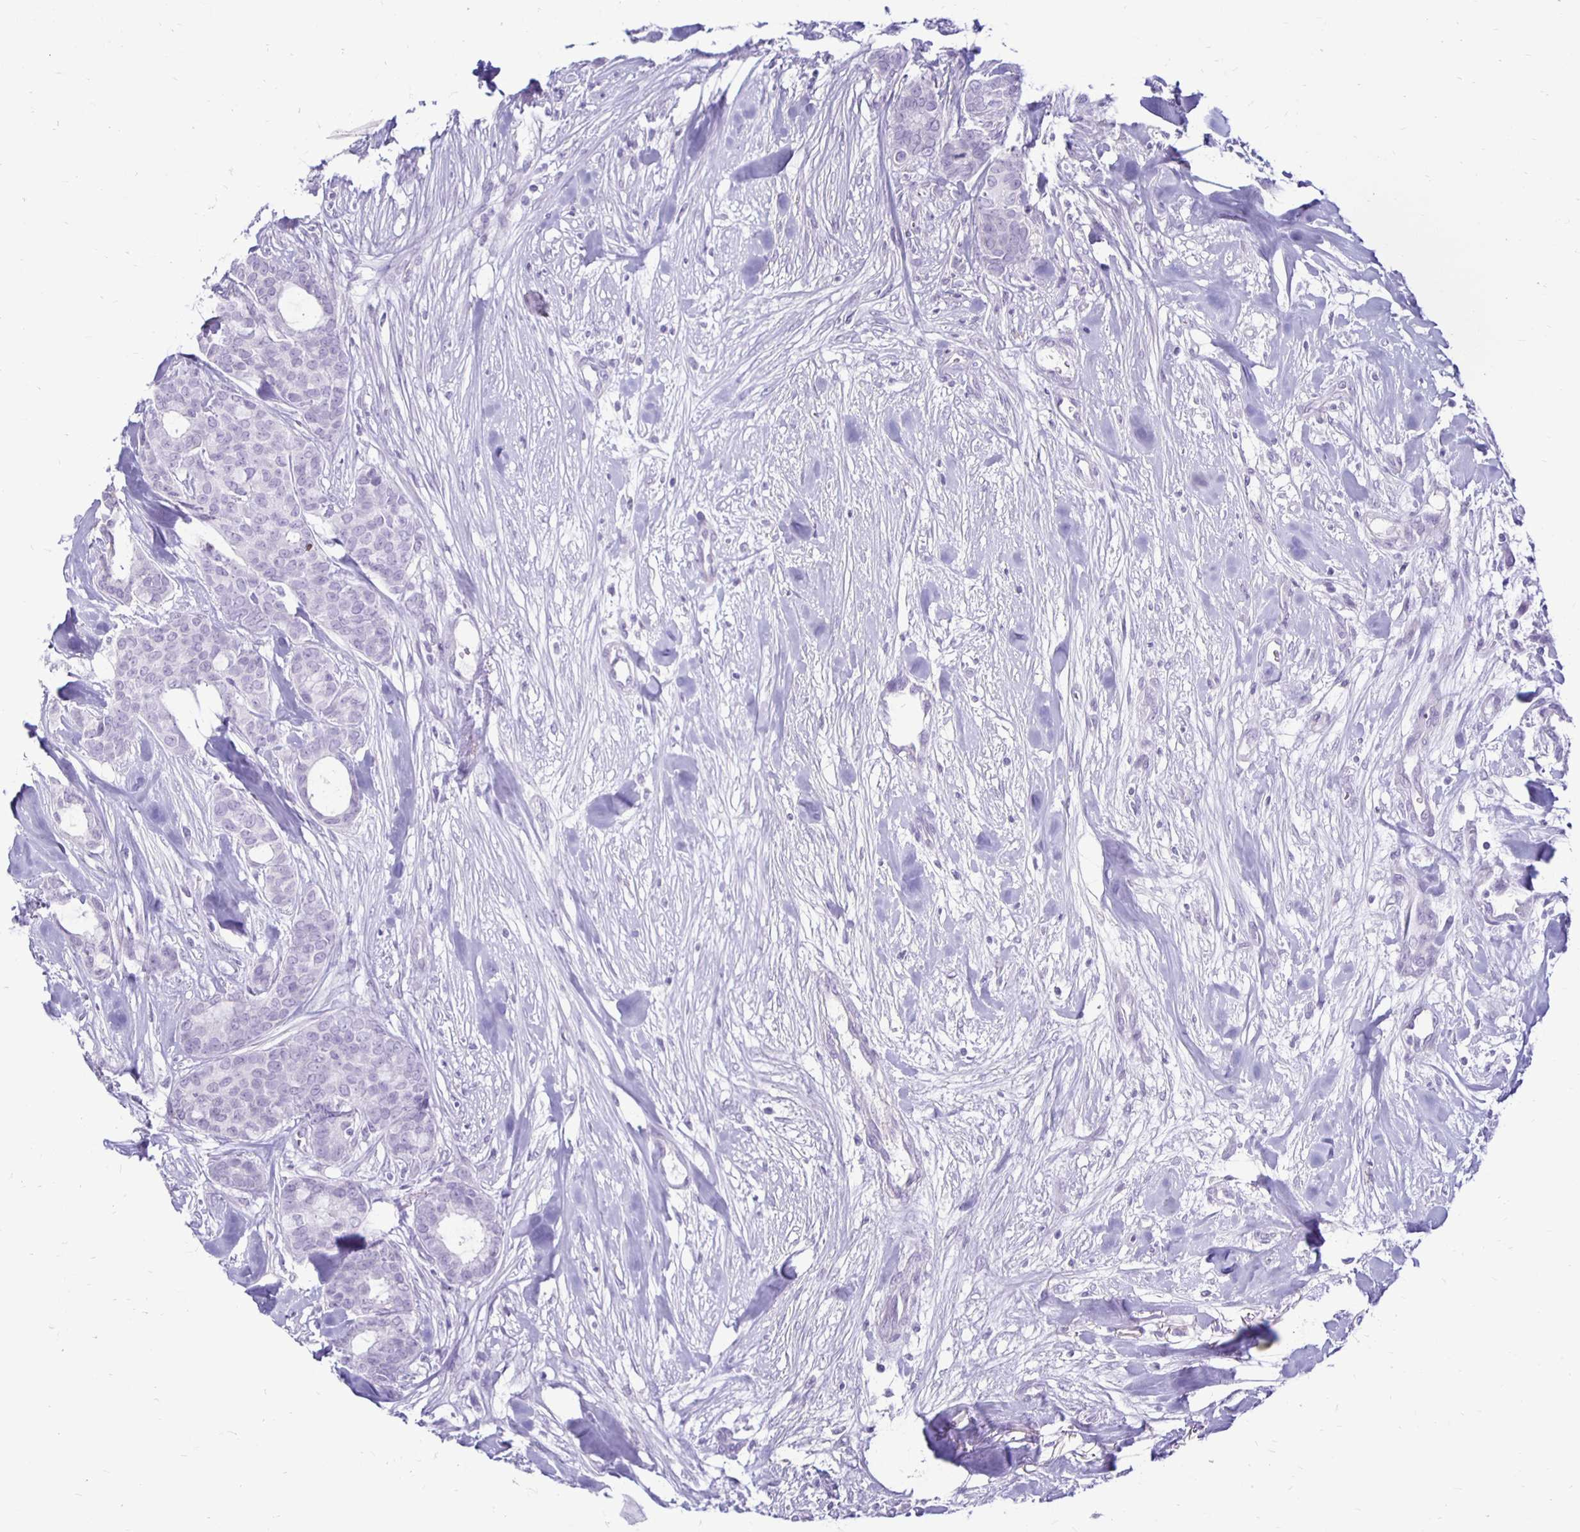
{"staining": {"intensity": "negative", "quantity": "none", "location": "none"}, "tissue": "breast cancer", "cell_type": "Tumor cells", "image_type": "cancer", "snomed": [{"axis": "morphology", "description": "Duct carcinoma"}, {"axis": "topography", "description": "Breast"}], "caption": "IHC micrograph of human breast cancer (intraductal carcinoma) stained for a protein (brown), which reveals no positivity in tumor cells.", "gene": "RYR1", "patient": {"sex": "female", "age": 84}}